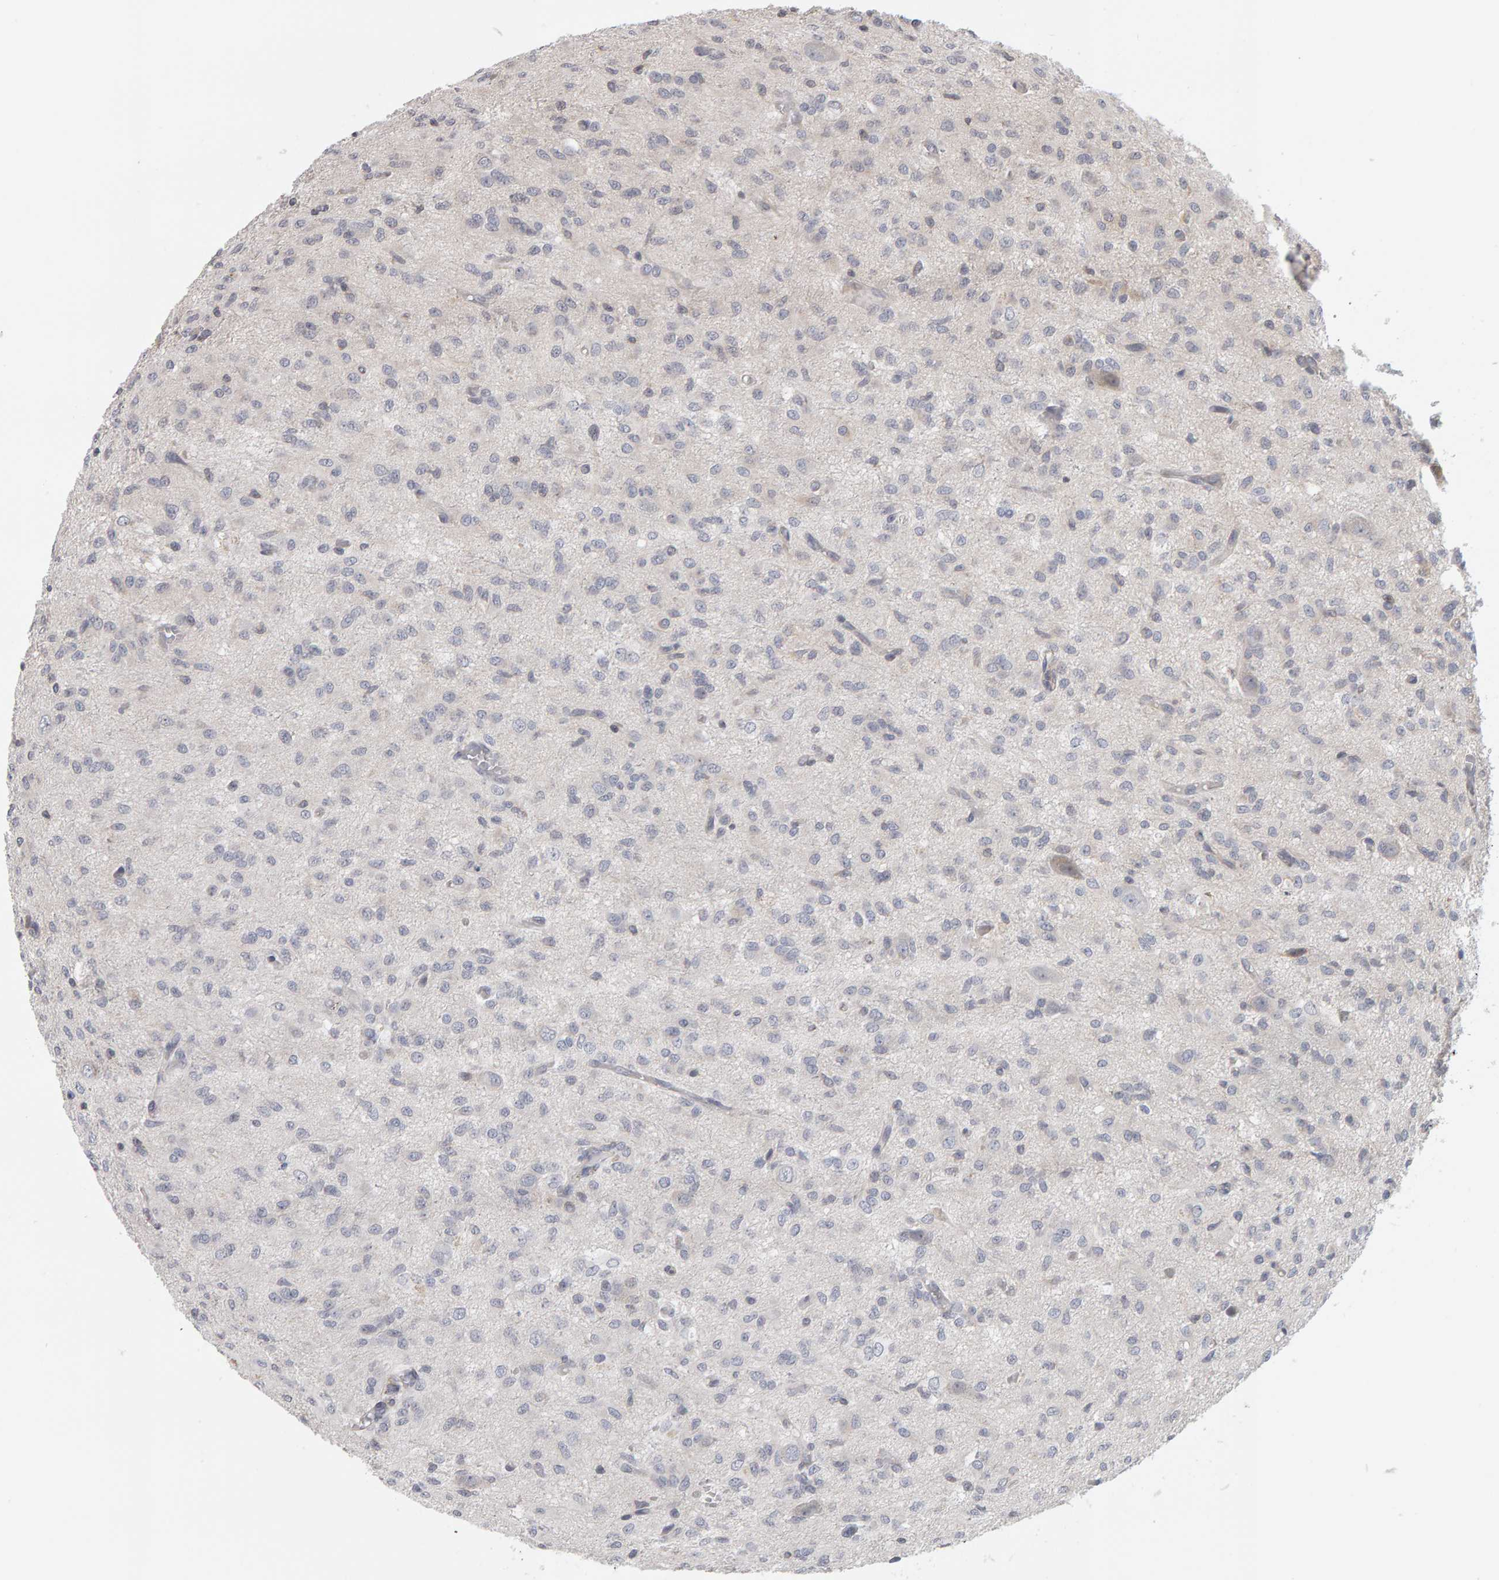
{"staining": {"intensity": "negative", "quantity": "none", "location": "none"}, "tissue": "glioma", "cell_type": "Tumor cells", "image_type": "cancer", "snomed": [{"axis": "morphology", "description": "Glioma, malignant, High grade"}, {"axis": "topography", "description": "Brain"}], "caption": "Immunohistochemistry micrograph of neoplastic tissue: human glioma stained with DAB displays no significant protein expression in tumor cells. (DAB (3,3'-diaminobenzidine) IHC with hematoxylin counter stain).", "gene": "MSRA", "patient": {"sex": "female", "age": 59}}